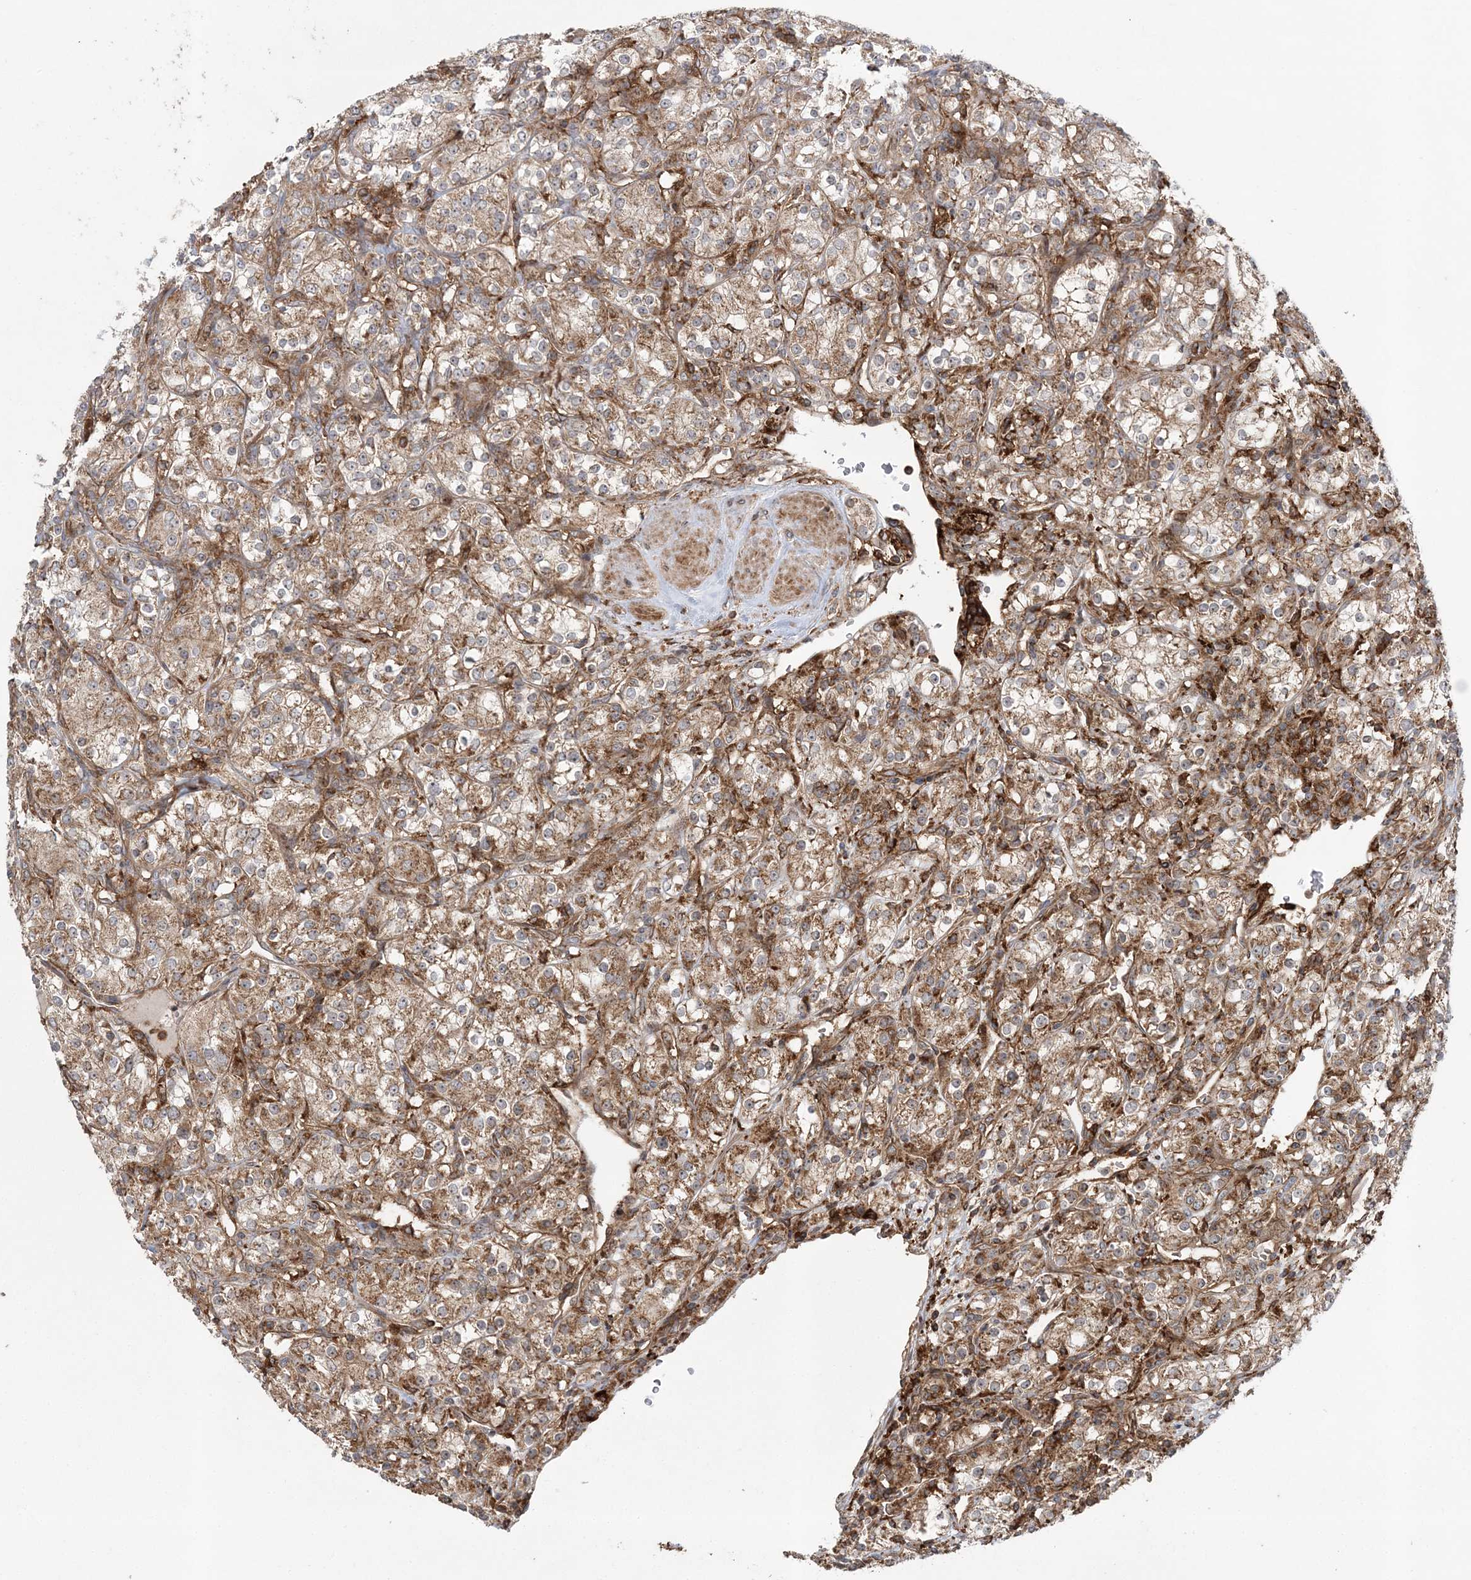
{"staining": {"intensity": "moderate", "quantity": ">75%", "location": "cytoplasmic/membranous"}, "tissue": "renal cancer", "cell_type": "Tumor cells", "image_type": "cancer", "snomed": [{"axis": "morphology", "description": "Adenocarcinoma, NOS"}, {"axis": "topography", "description": "Kidney"}], "caption": "The photomicrograph displays a brown stain indicating the presence of a protein in the cytoplasmic/membranous of tumor cells in adenocarcinoma (renal).", "gene": "LRPPRC", "patient": {"sex": "male", "age": 77}}